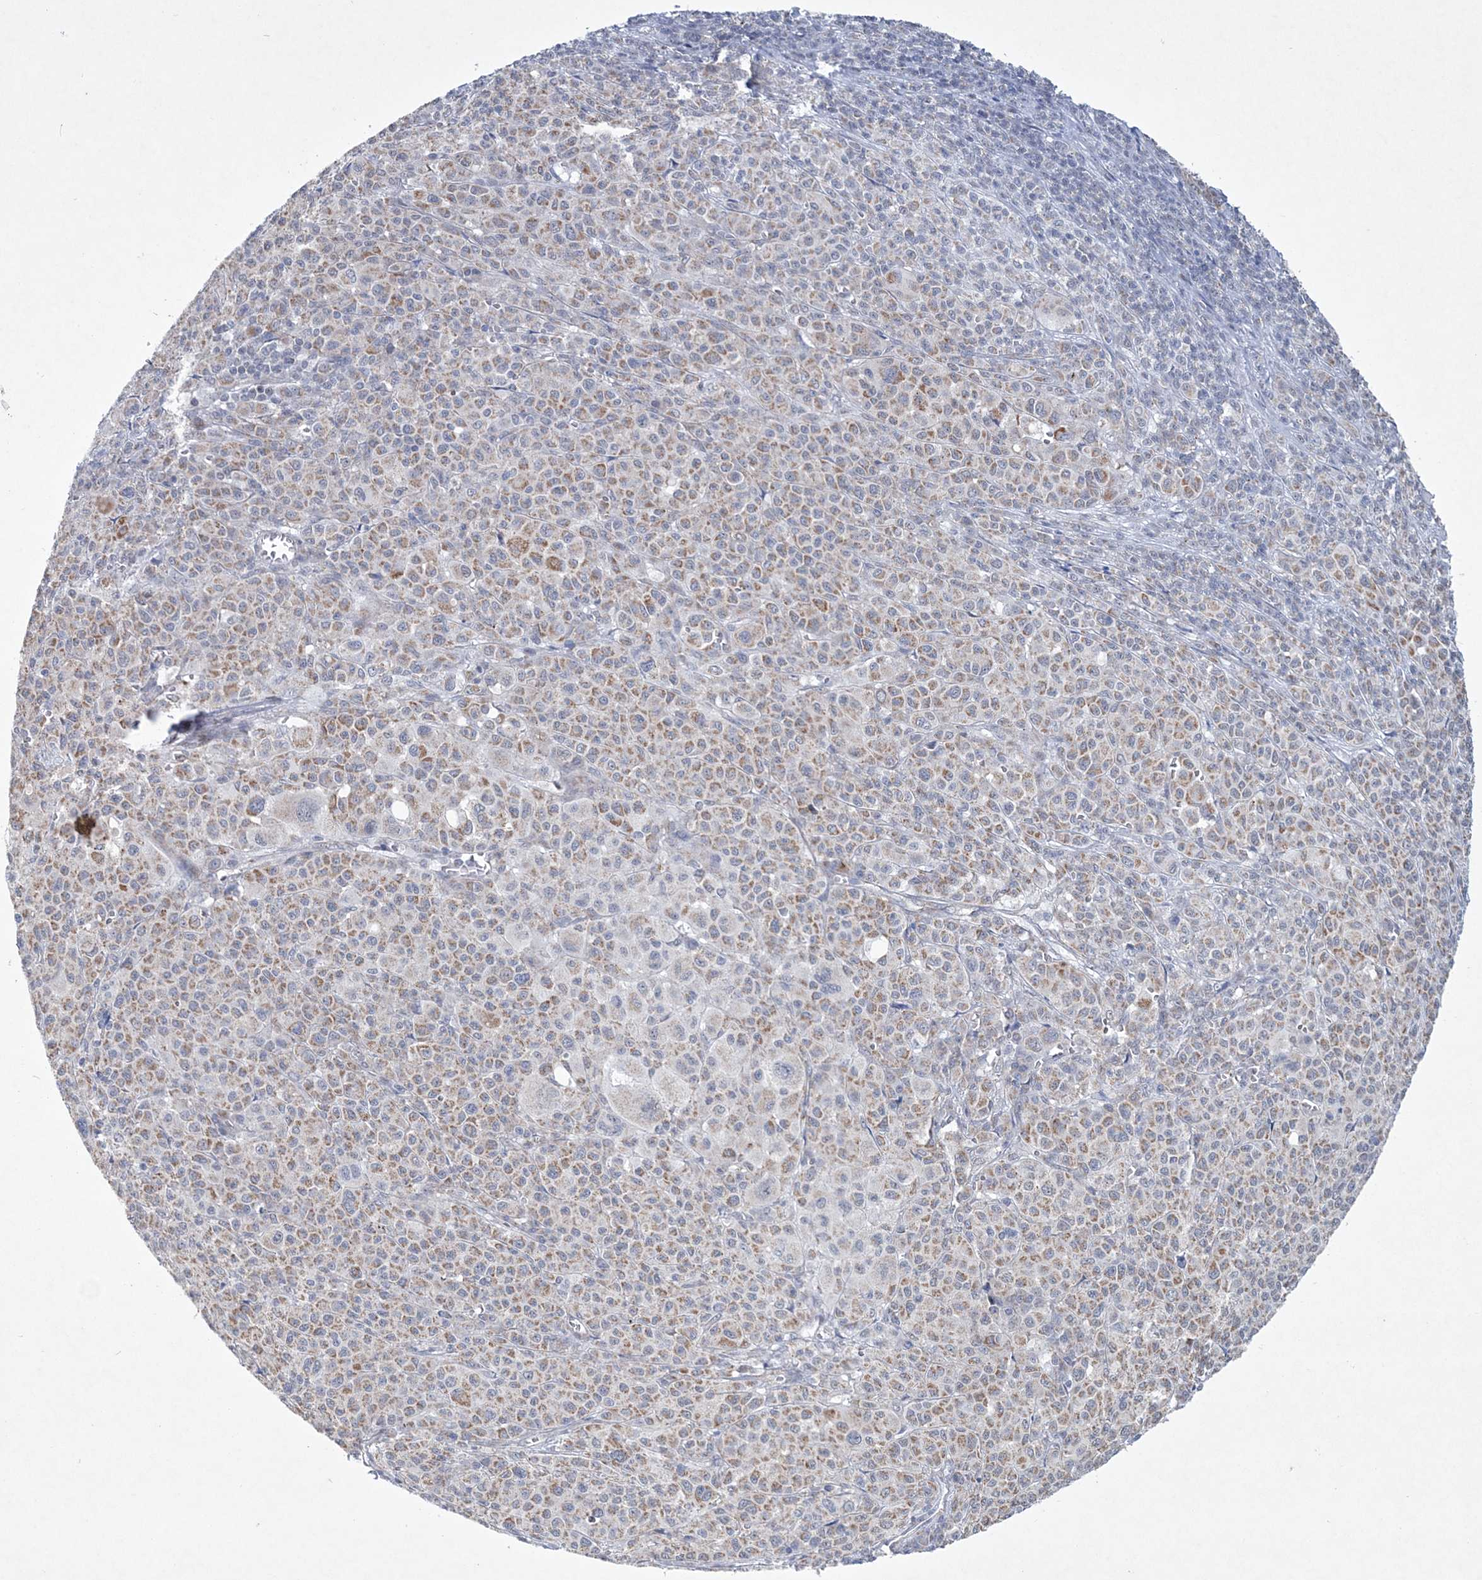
{"staining": {"intensity": "moderate", "quantity": ">75%", "location": "cytoplasmic/membranous"}, "tissue": "melanoma", "cell_type": "Tumor cells", "image_type": "cancer", "snomed": [{"axis": "morphology", "description": "Malignant melanoma, Metastatic site"}, {"axis": "topography", "description": "Skin"}], "caption": "Immunohistochemical staining of malignant melanoma (metastatic site) reveals medium levels of moderate cytoplasmic/membranous staining in approximately >75% of tumor cells.", "gene": "CES4A", "patient": {"sex": "female", "age": 74}}